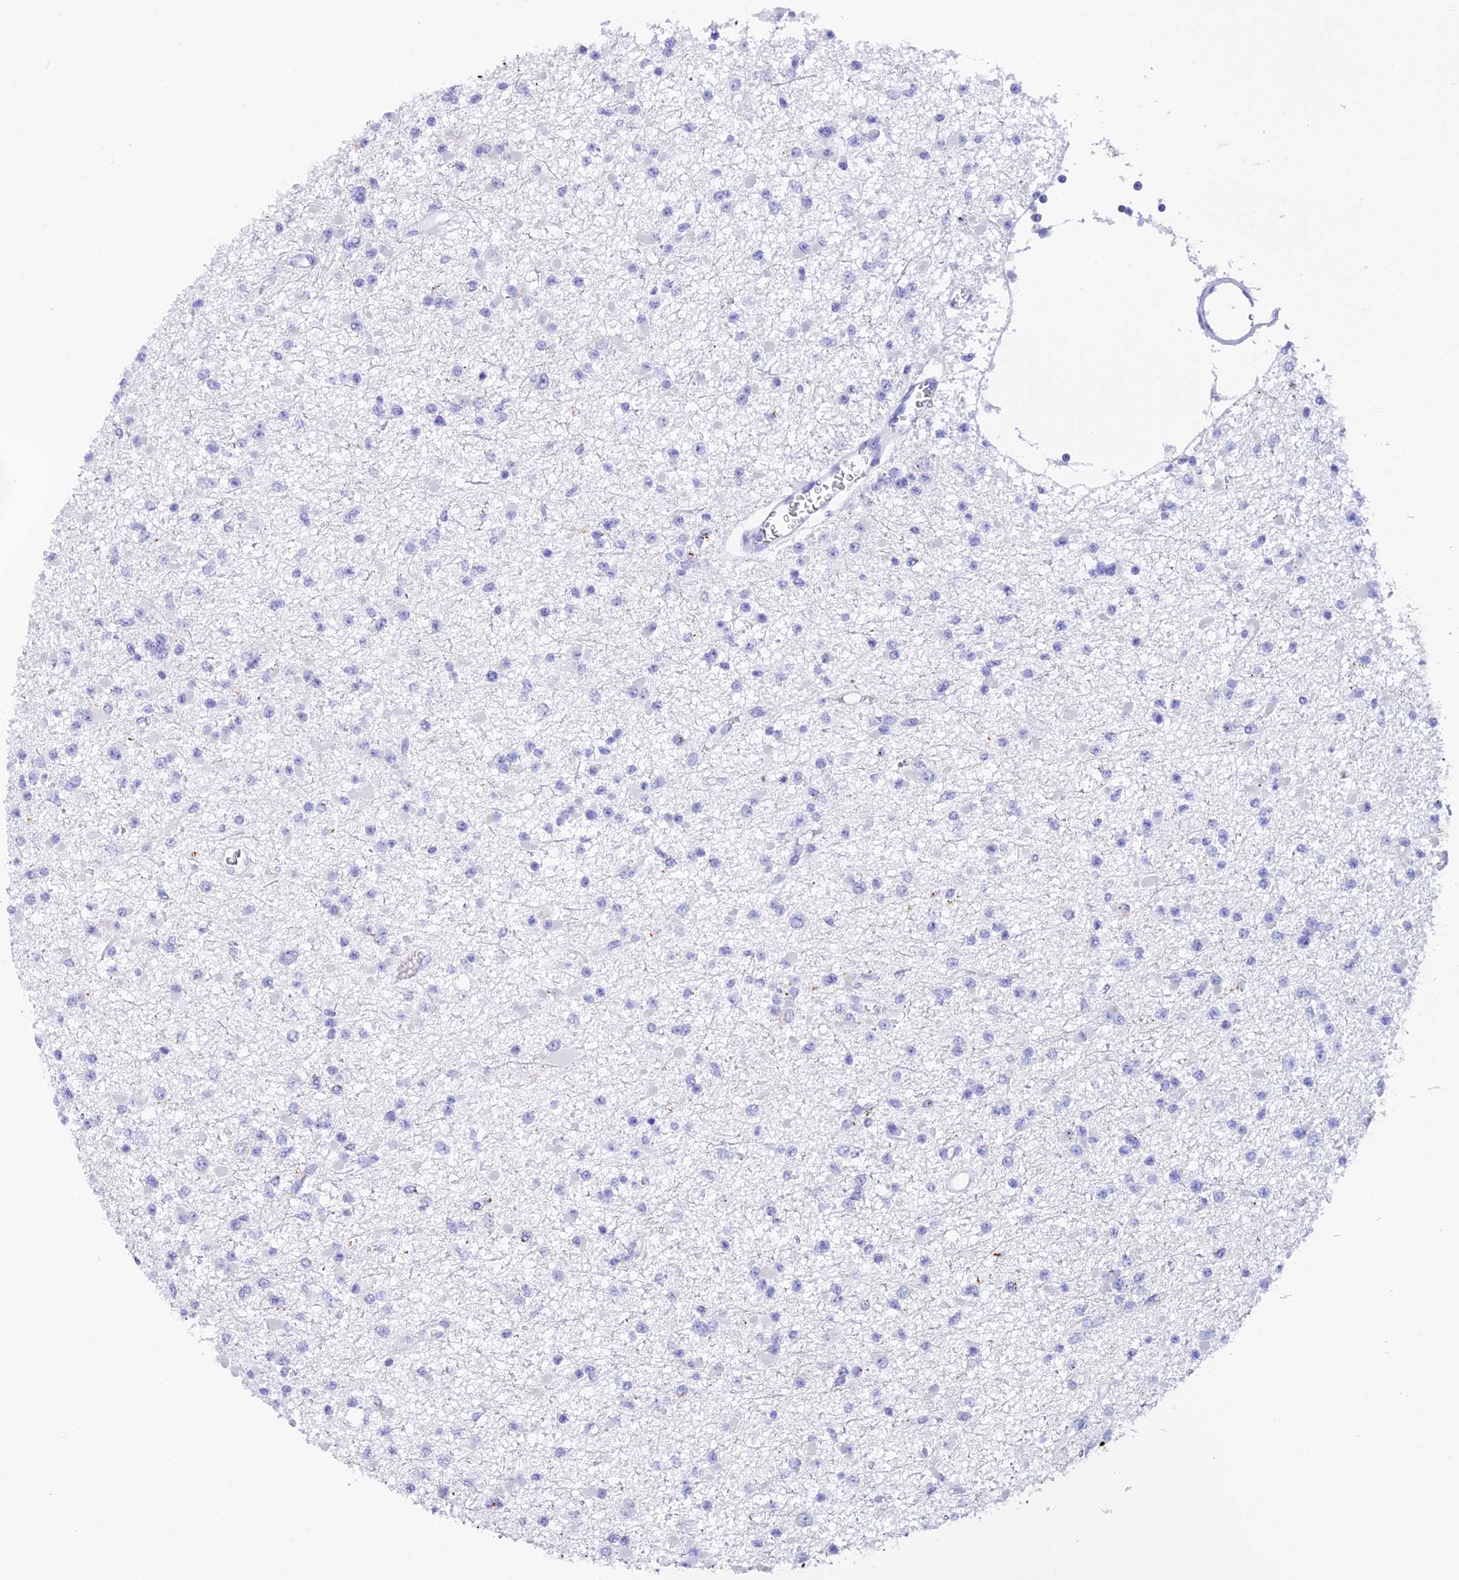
{"staining": {"intensity": "negative", "quantity": "none", "location": "none"}, "tissue": "glioma", "cell_type": "Tumor cells", "image_type": "cancer", "snomed": [{"axis": "morphology", "description": "Glioma, malignant, Low grade"}, {"axis": "topography", "description": "Brain"}], "caption": "This is an immunohistochemistry (IHC) image of malignant glioma (low-grade). There is no staining in tumor cells.", "gene": "C12orf29", "patient": {"sex": "female", "age": 22}}